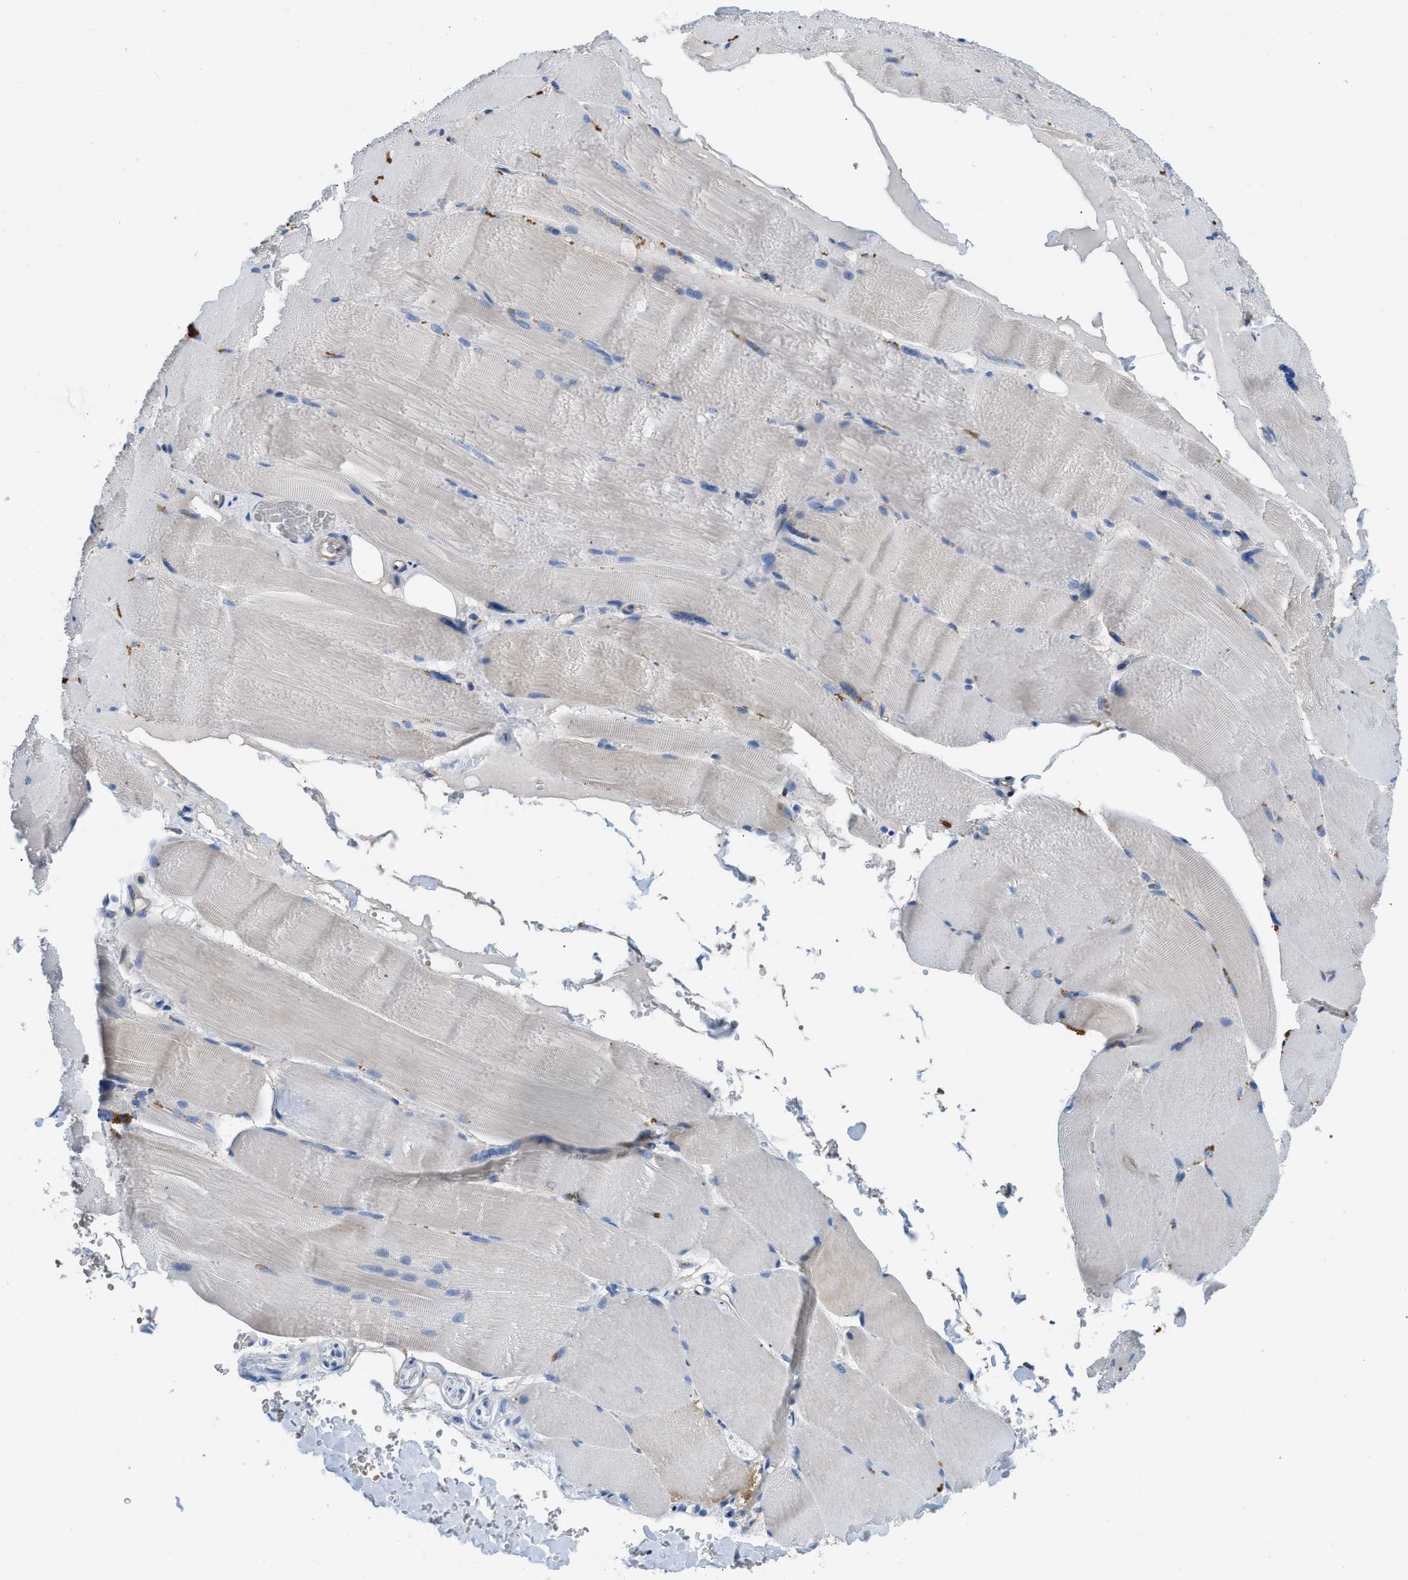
{"staining": {"intensity": "weak", "quantity": "<25%", "location": "cytoplasmic/membranous"}, "tissue": "skeletal muscle", "cell_type": "Myocytes", "image_type": "normal", "snomed": [{"axis": "morphology", "description": "Normal tissue, NOS"}, {"axis": "topography", "description": "Skin"}, {"axis": "topography", "description": "Skeletal muscle"}], "caption": "This is an immunohistochemistry image of normal skeletal muscle. There is no staining in myocytes.", "gene": "SLC25A13", "patient": {"sex": "male", "age": 83}}